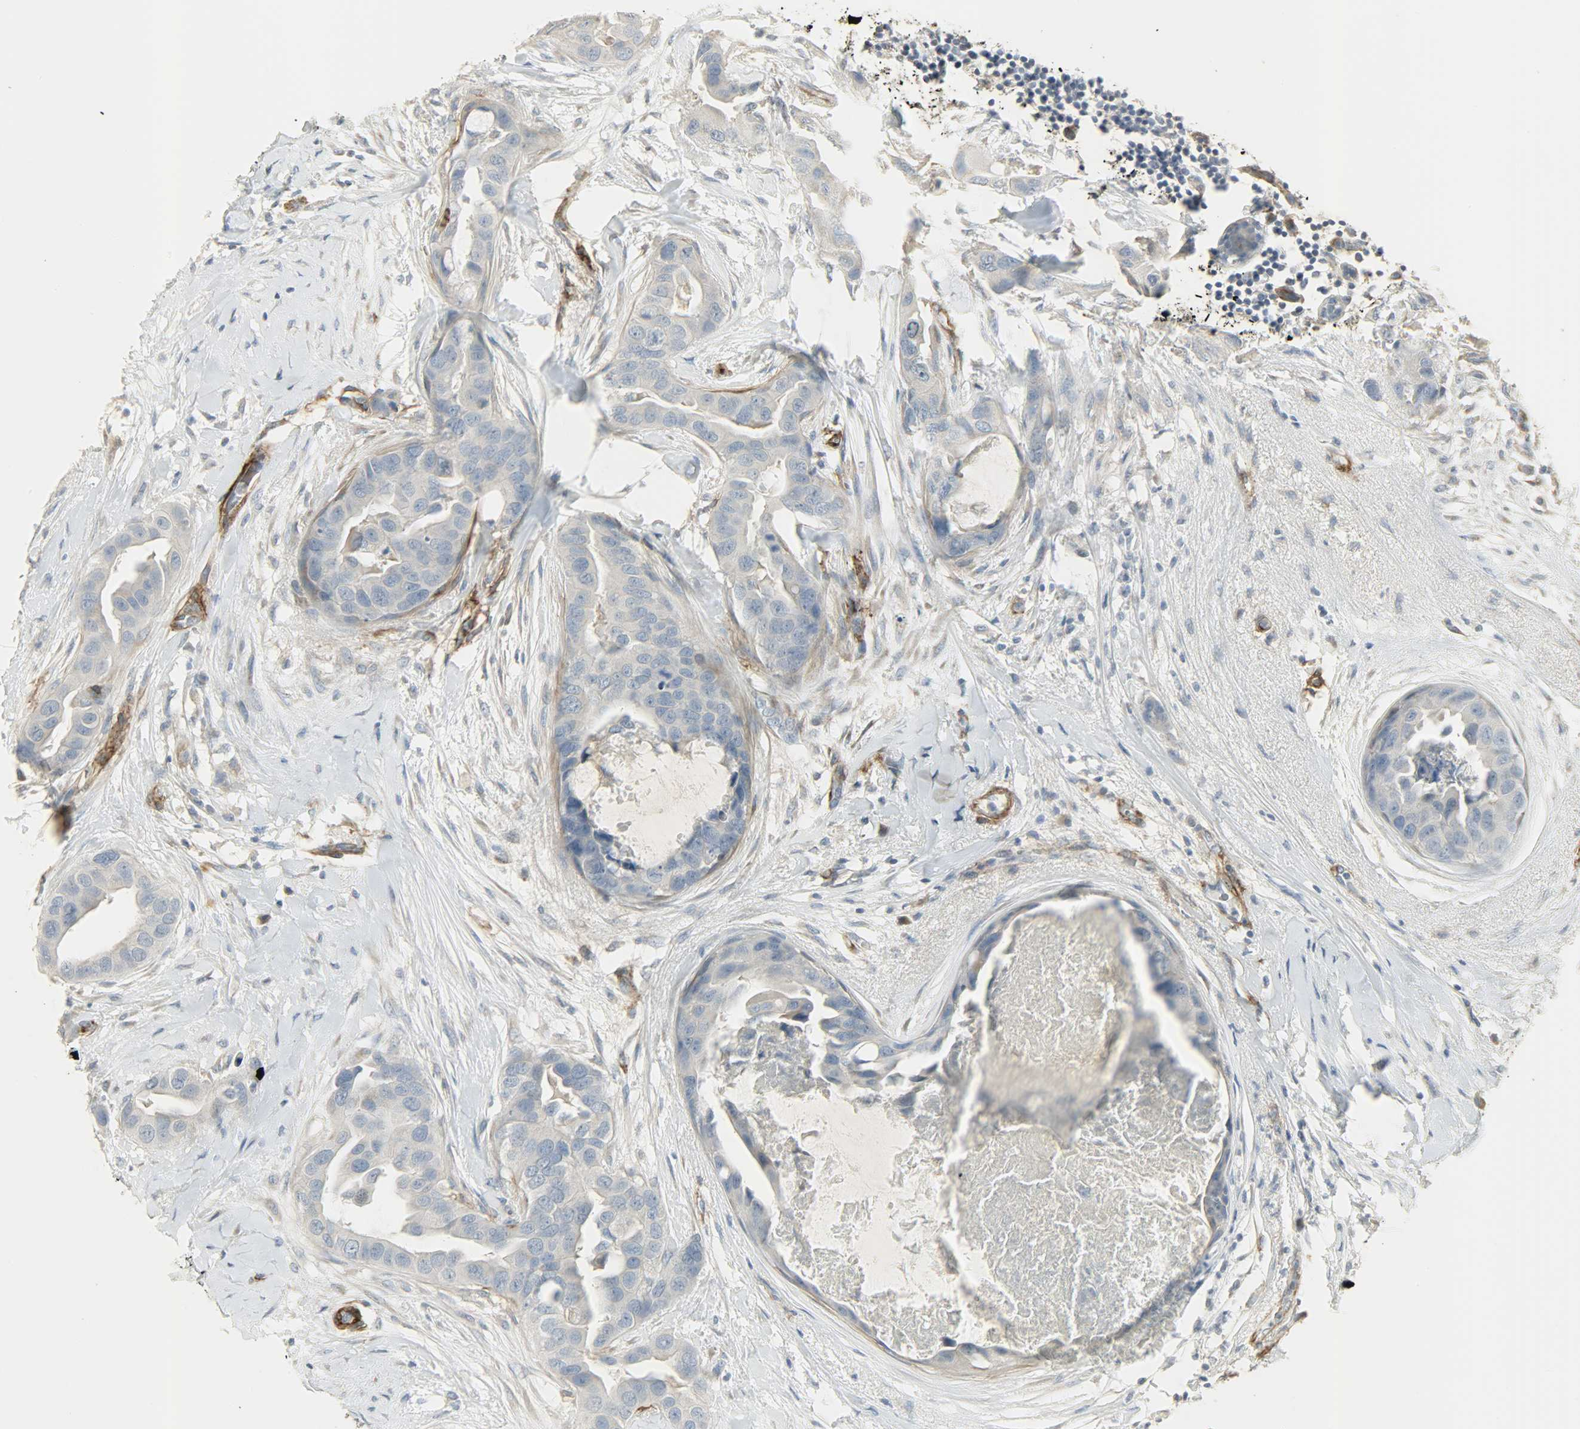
{"staining": {"intensity": "negative", "quantity": "none", "location": "none"}, "tissue": "breast cancer", "cell_type": "Tumor cells", "image_type": "cancer", "snomed": [{"axis": "morphology", "description": "Duct carcinoma"}, {"axis": "topography", "description": "Breast"}], "caption": "Immunohistochemistry micrograph of infiltrating ductal carcinoma (breast) stained for a protein (brown), which displays no positivity in tumor cells.", "gene": "ENPEP", "patient": {"sex": "female", "age": 40}}